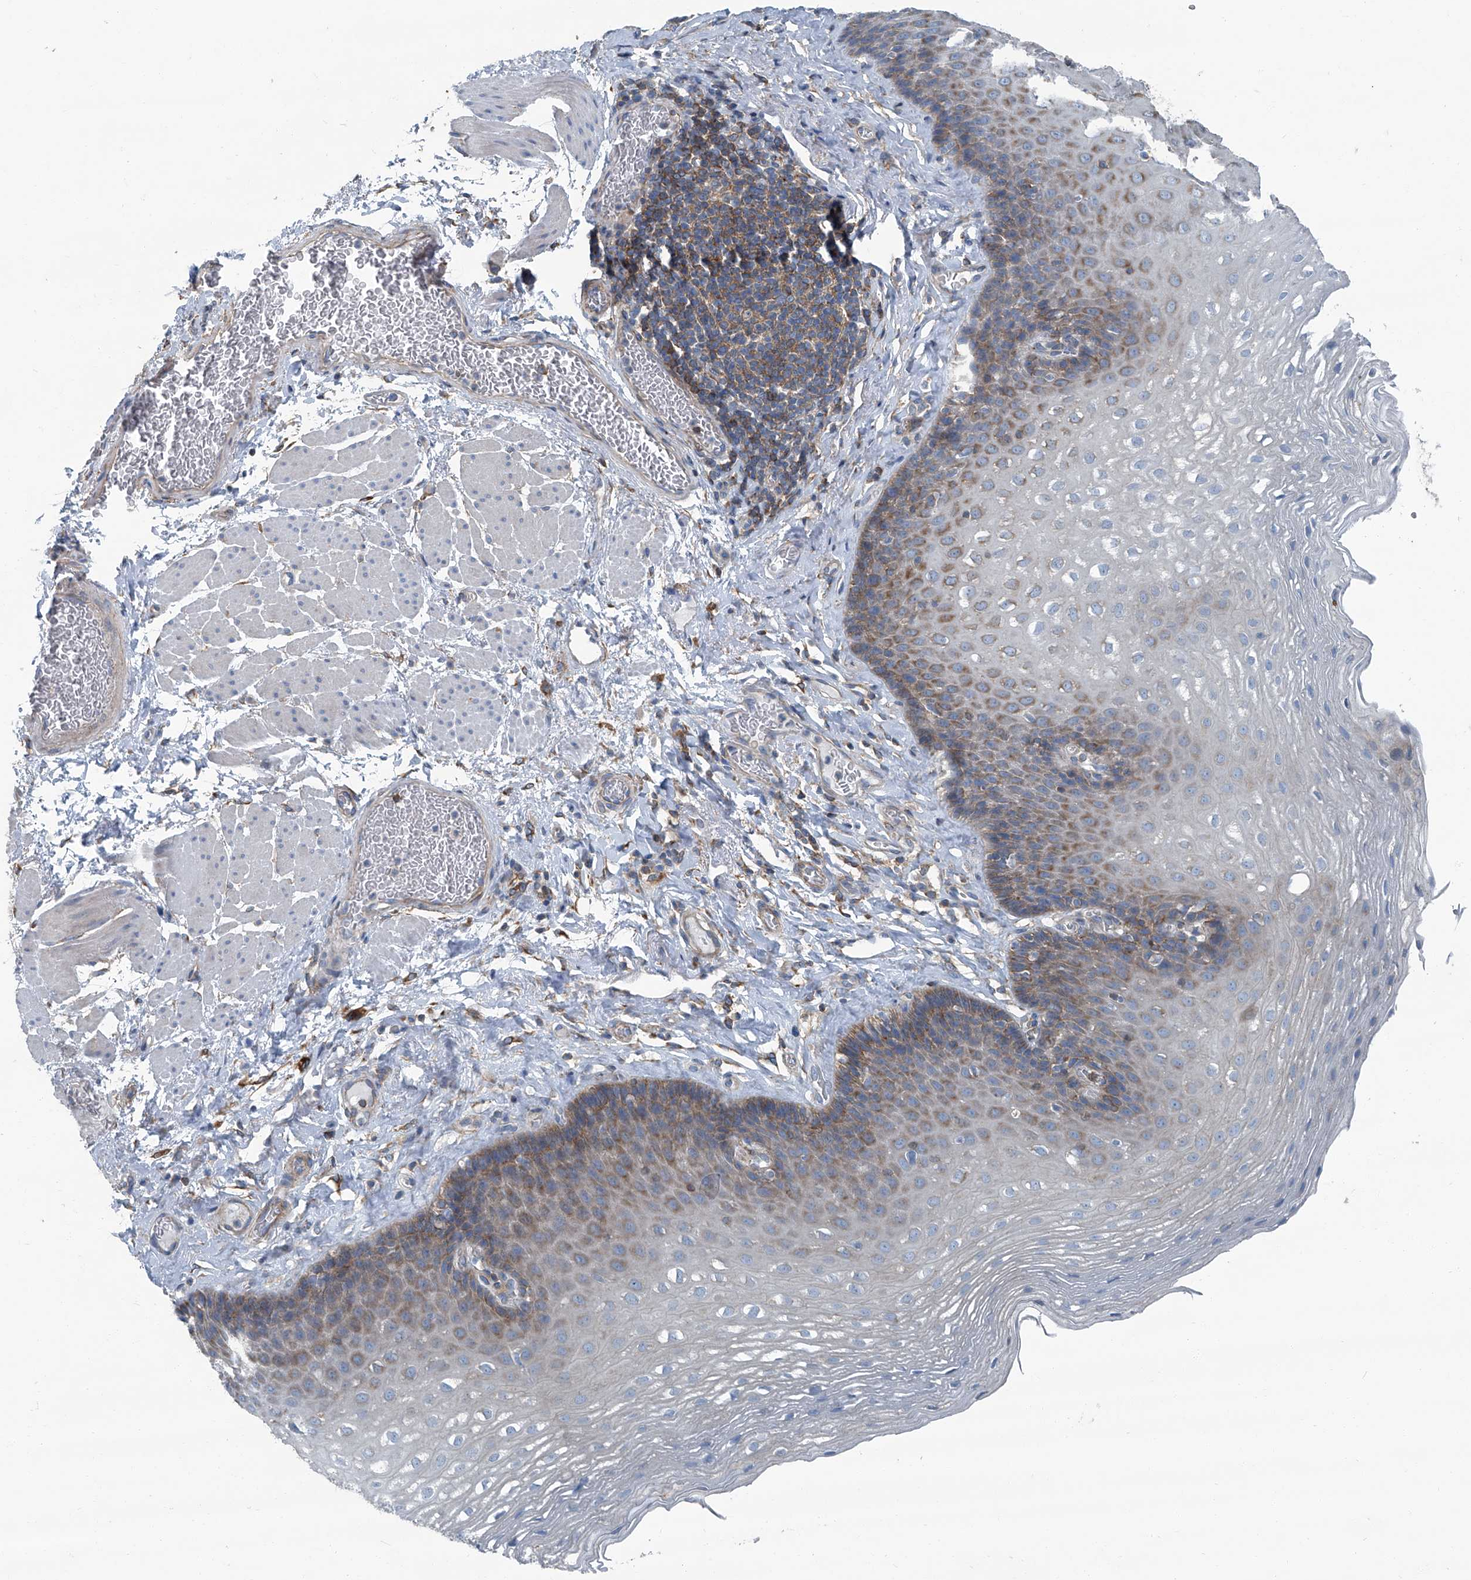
{"staining": {"intensity": "moderate", "quantity": "<25%", "location": "cytoplasmic/membranous"}, "tissue": "esophagus", "cell_type": "Squamous epithelial cells", "image_type": "normal", "snomed": [{"axis": "morphology", "description": "Normal tissue, NOS"}, {"axis": "topography", "description": "Esophagus"}], "caption": "Unremarkable esophagus exhibits moderate cytoplasmic/membranous positivity in about <25% of squamous epithelial cells The staining is performed using DAB (3,3'-diaminobenzidine) brown chromogen to label protein expression. The nuclei are counter-stained blue using hematoxylin..", "gene": "SEPTIN7", "patient": {"sex": "female", "age": 66}}